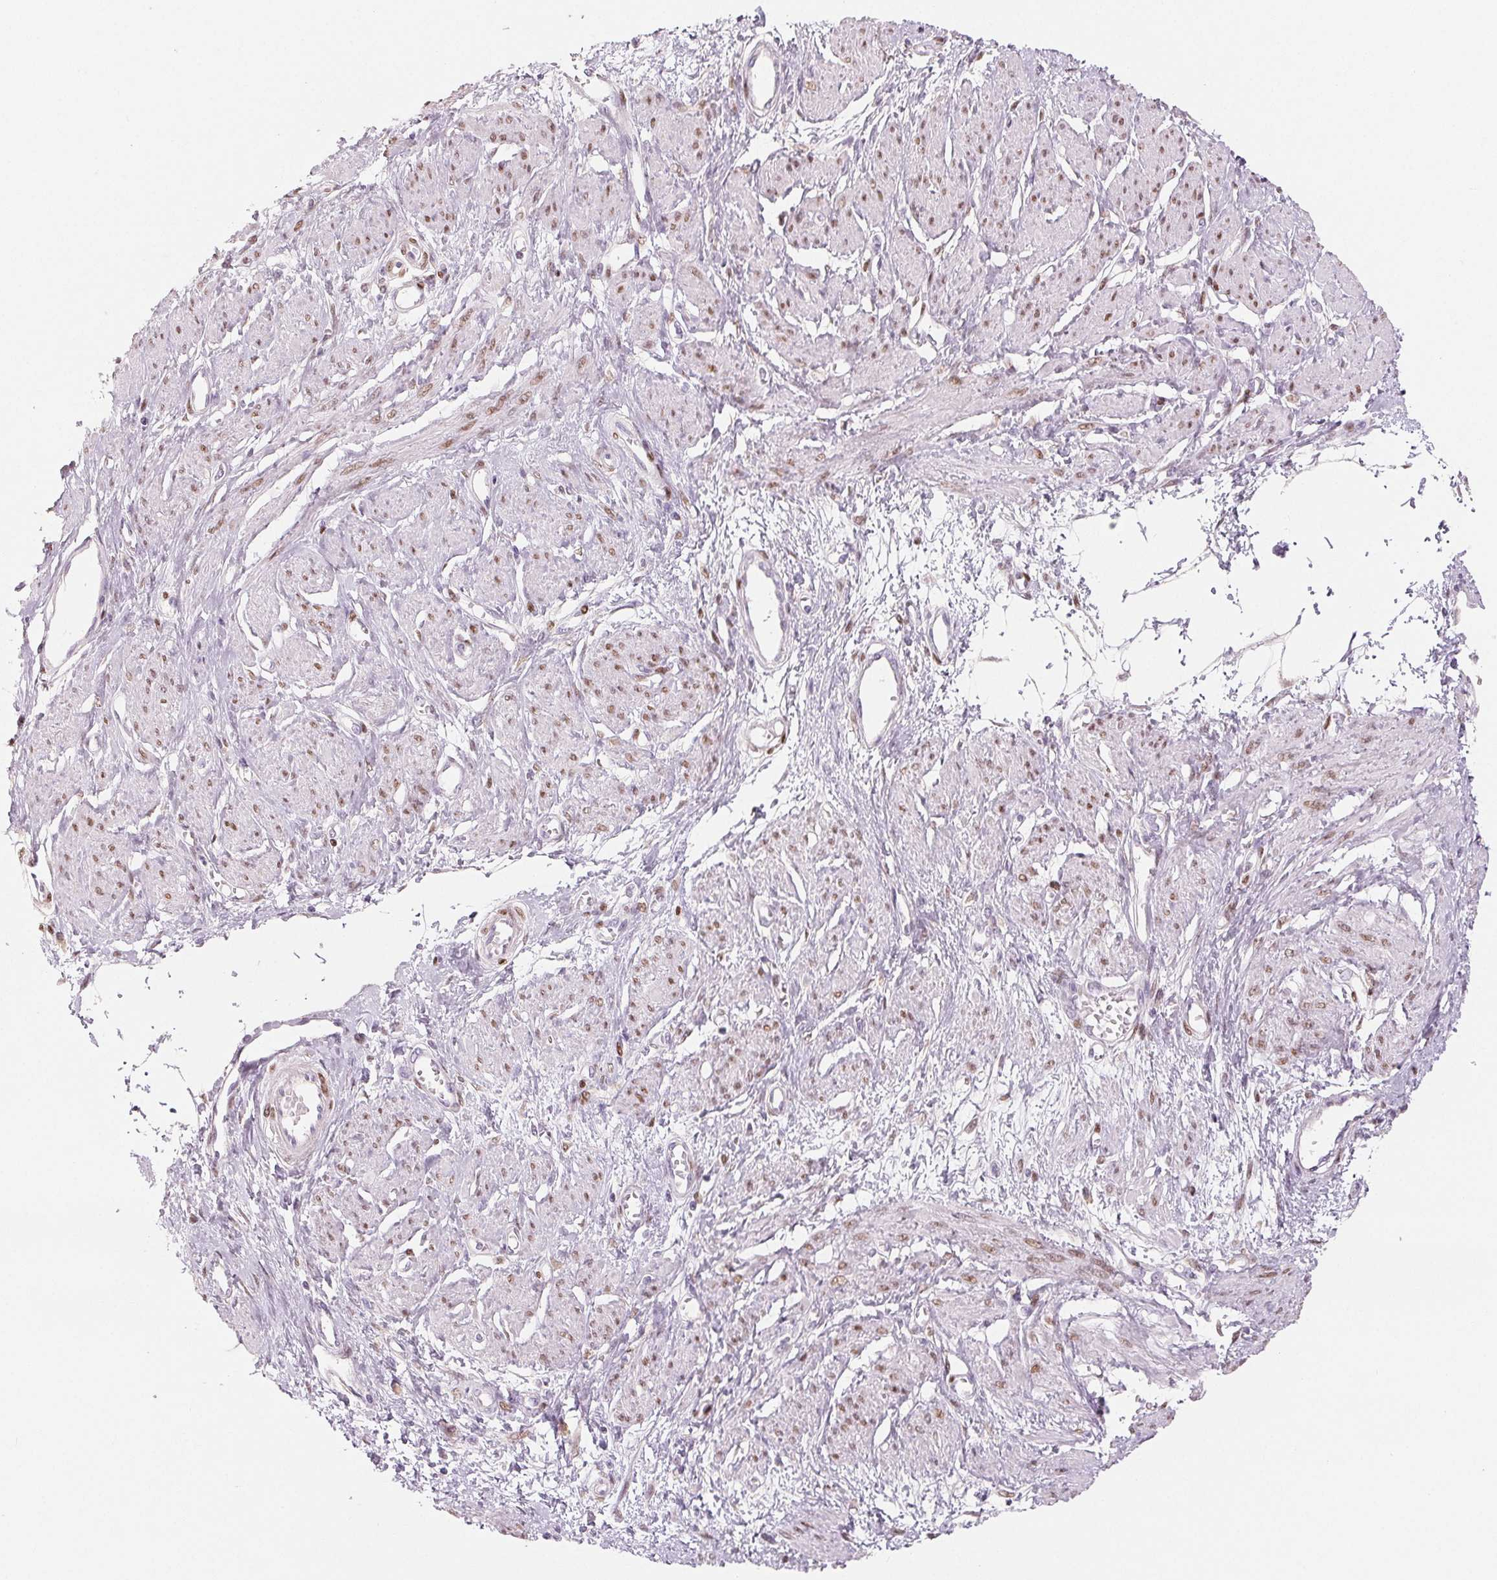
{"staining": {"intensity": "moderate", "quantity": "25%-75%", "location": "nuclear"}, "tissue": "smooth muscle", "cell_type": "Smooth muscle cells", "image_type": "normal", "snomed": [{"axis": "morphology", "description": "Normal tissue, NOS"}, {"axis": "topography", "description": "Smooth muscle"}, {"axis": "topography", "description": "Uterus"}], "caption": "High-power microscopy captured an immunohistochemistry photomicrograph of unremarkable smooth muscle, revealing moderate nuclear staining in about 25%-75% of smooth muscle cells.", "gene": "SMARCD3", "patient": {"sex": "female", "age": 39}}